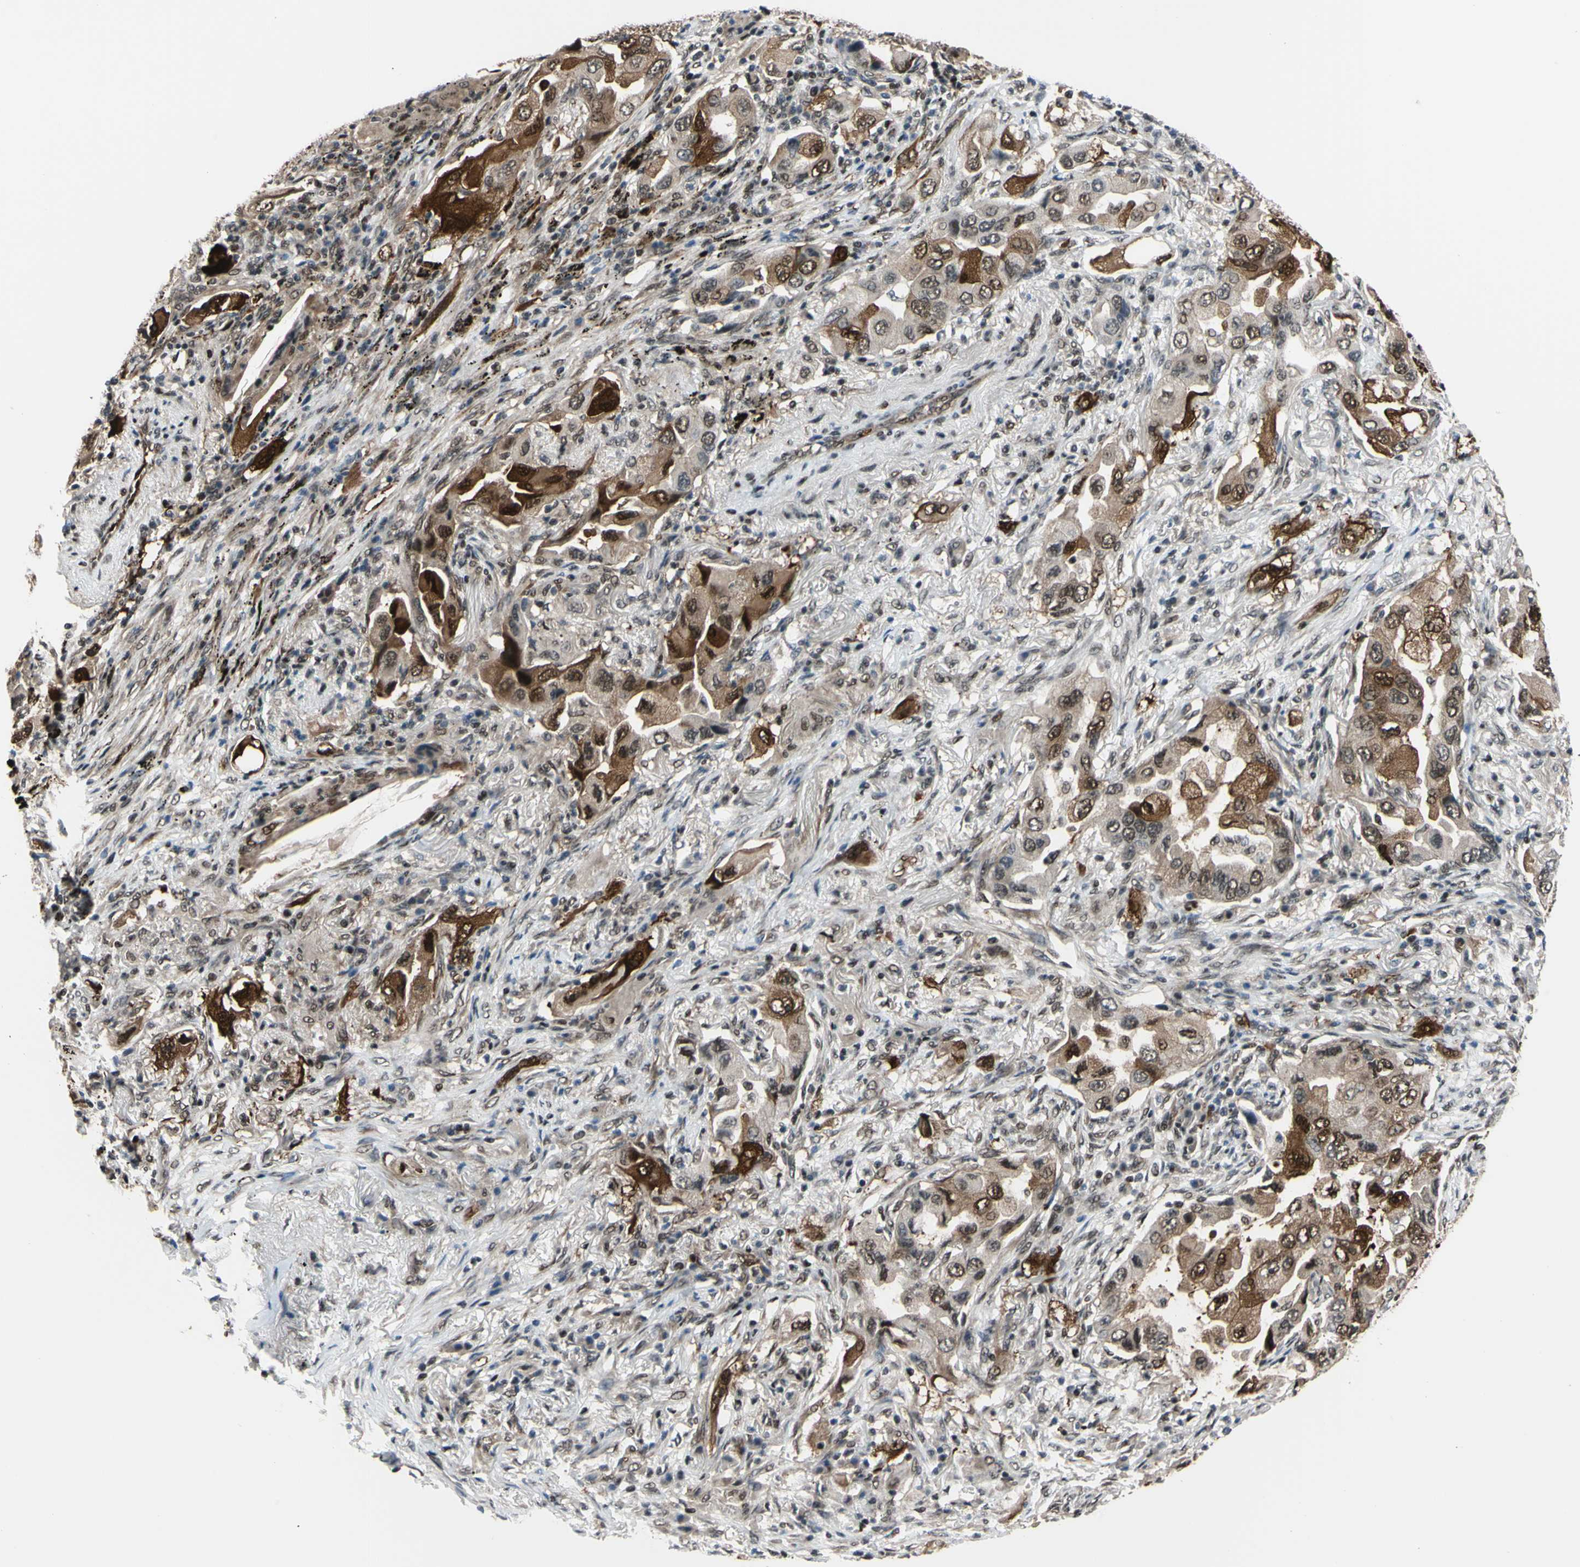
{"staining": {"intensity": "strong", "quantity": ">75%", "location": "cytoplasmic/membranous,nuclear"}, "tissue": "lung cancer", "cell_type": "Tumor cells", "image_type": "cancer", "snomed": [{"axis": "morphology", "description": "Adenocarcinoma, NOS"}, {"axis": "topography", "description": "Lung"}], "caption": "This image reveals lung cancer stained with IHC to label a protein in brown. The cytoplasmic/membranous and nuclear of tumor cells show strong positivity for the protein. Nuclei are counter-stained blue.", "gene": "THAP12", "patient": {"sex": "female", "age": 65}}